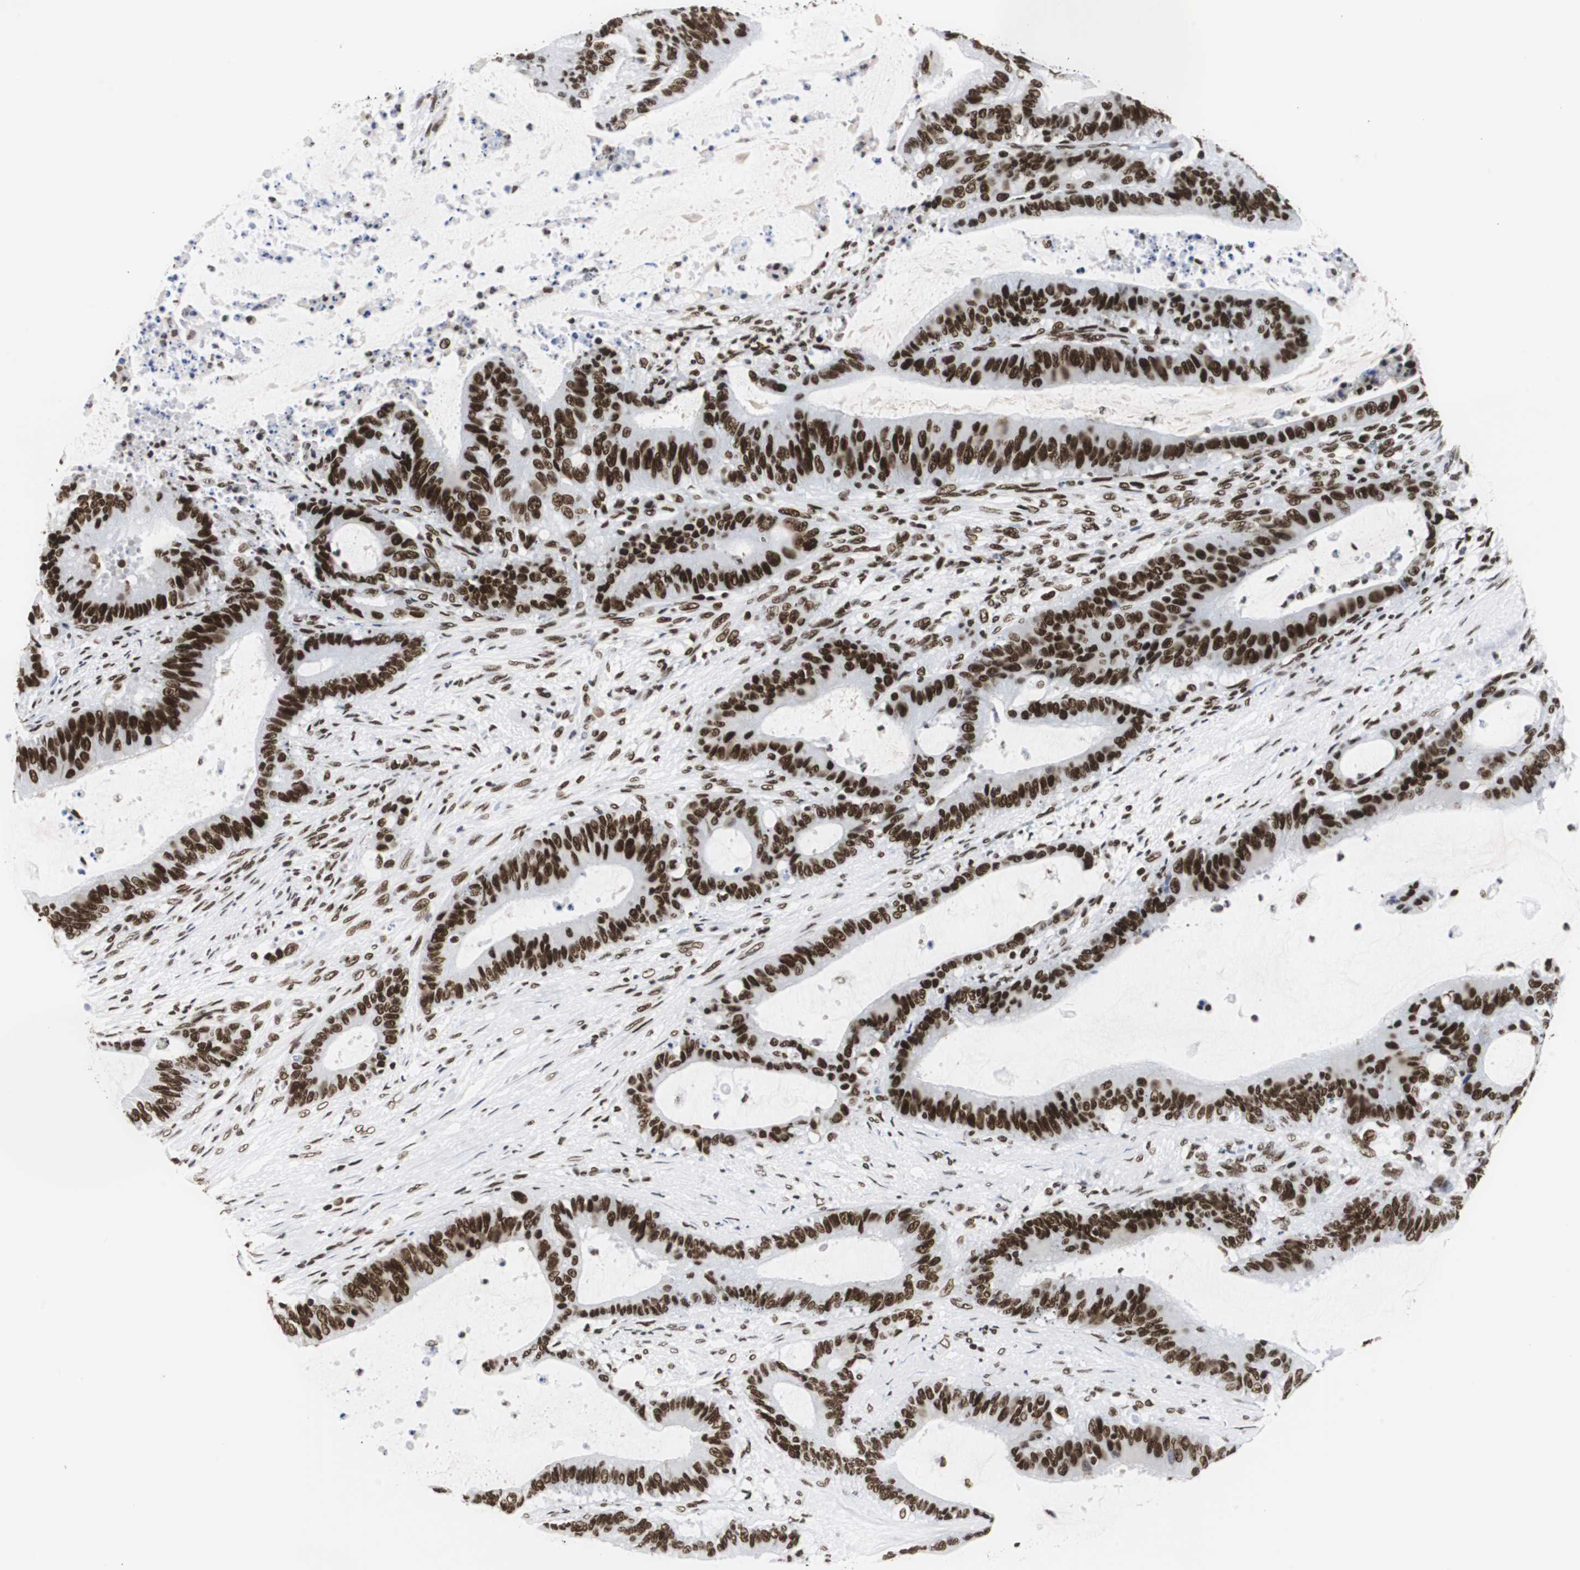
{"staining": {"intensity": "strong", "quantity": ">75%", "location": "nuclear"}, "tissue": "liver cancer", "cell_type": "Tumor cells", "image_type": "cancer", "snomed": [{"axis": "morphology", "description": "Cholangiocarcinoma"}, {"axis": "topography", "description": "Liver"}], "caption": "DAB immunohistochemical staining of liver cholangiocarcinoma displays strong nuclear protein expression in approximately >75% of tumor cells.", "gene": "HNRNPH2", "patient": {"sex": "female", "age": 73}}